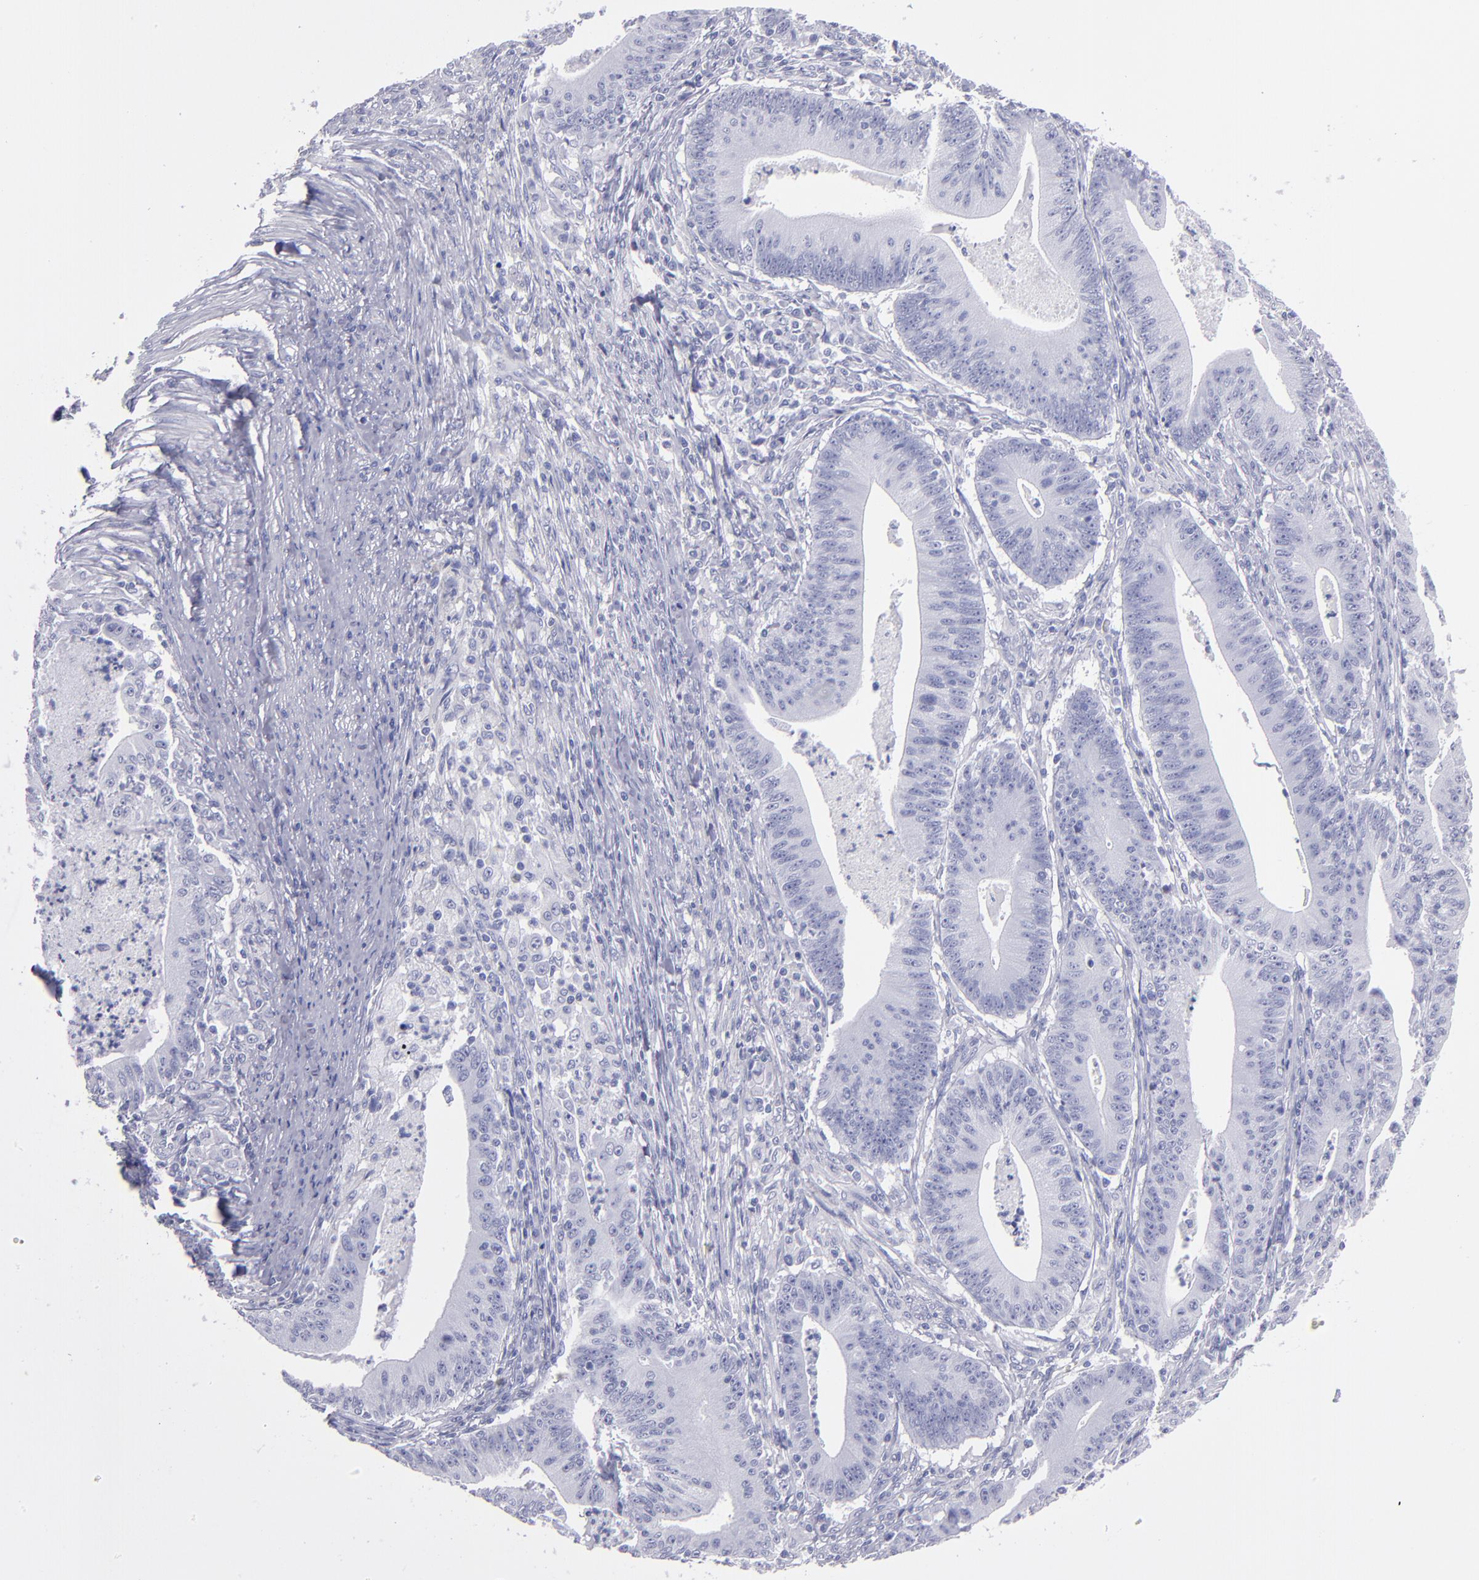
{"staining": {"intensity": "negative", "quantity": "none", "location": "none"}, "tissue": "stomach cancer", "cell_type": "Tumor cells", "image_type": "cancer", "snomed": [{"axis": "morphology", "description": "Adenocarcinoma, NOS"}, {"axis": "topography", "description": "Stomach, lower"}], "caption": "The photomicrograph demonstrates no staining of tumor cells in stomach adenocarcinoma.", "gene": "MB", "patient": {"sex": "female", "age": 86}}